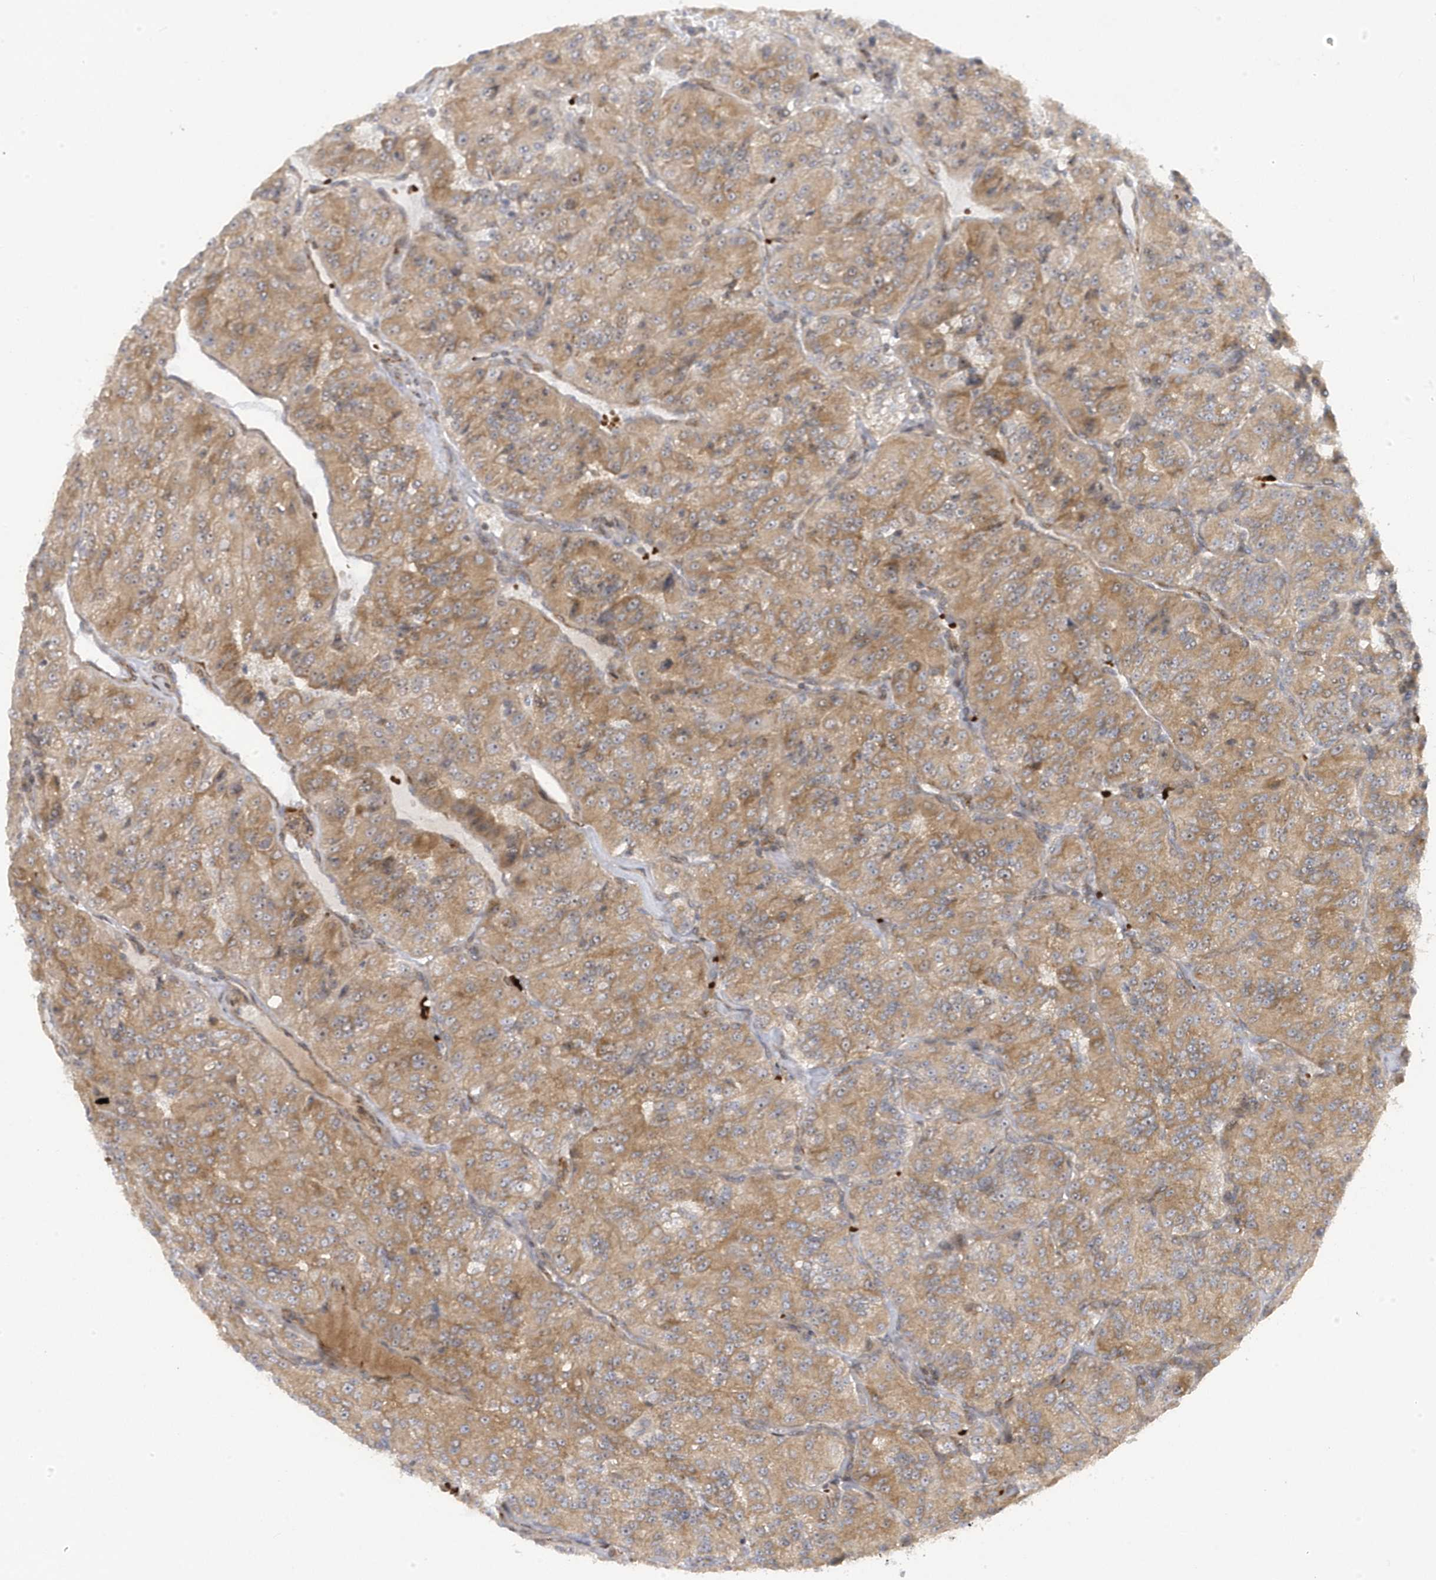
{"staining": {"intensity": "moderate", "quantity": ">75%", "location": "cytoplasmic/membranous"}, "tissue": "renal cancer", "cell_type": "Tumor cells", "image_type": "cancer", "snomed": [{"axis": "morphology", "description": "Adenocarcinoma, NOS"}, {"axis": "topography", "description": "Kidney"}], "caption": "Protein expression analysis of human renal cancer (adenocarcinoma) reveals moderate cytoplasmic/membranous positivity in about >75% of tumor cells. Immunohistochemistry stains the protein of interest in brown and the nuclei are stained blue.", "gene": "MAP7D3", "patient": {"sex": "female", "age": 63}}